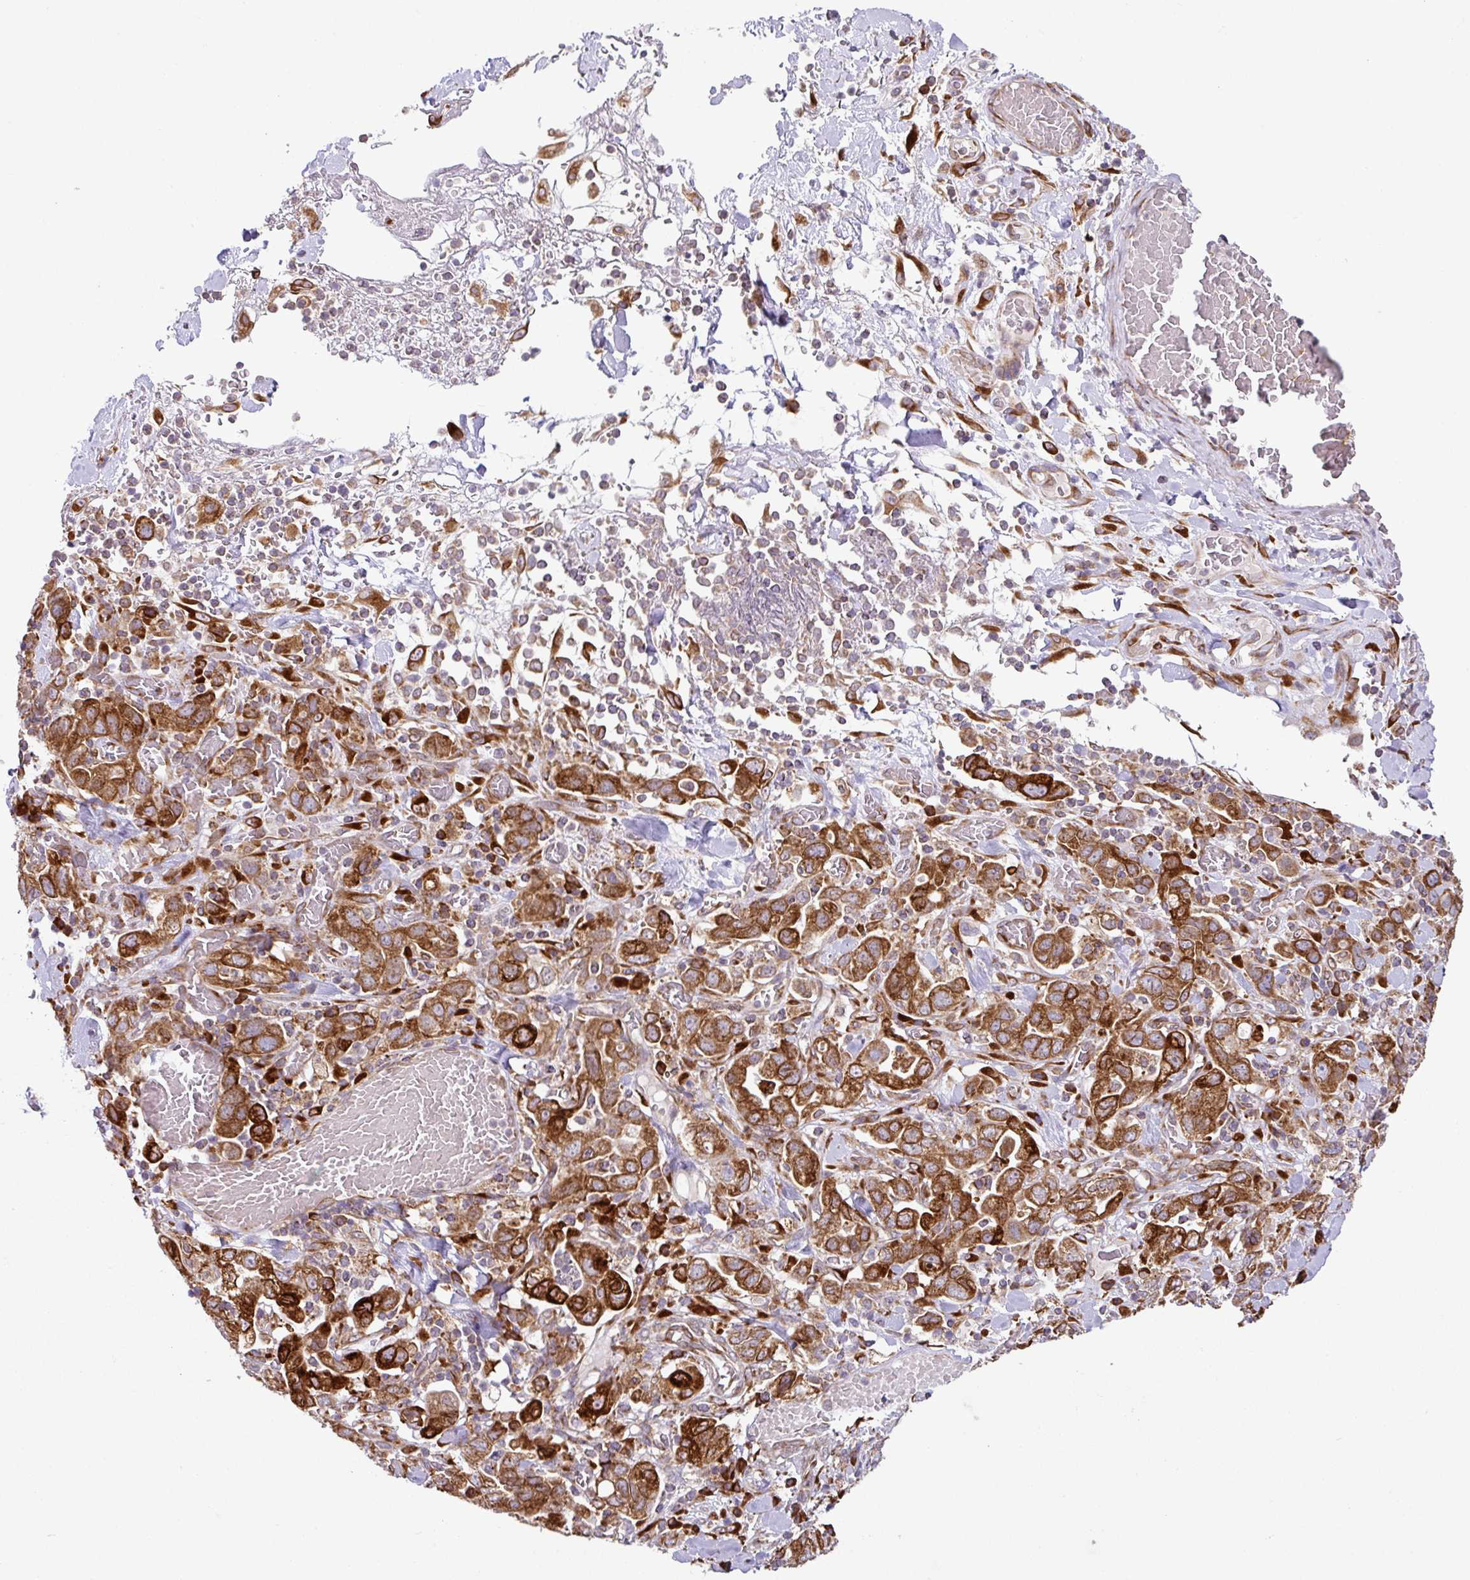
{"staining": {"intensity": "strong", "quantity": ">75%", "location": "cytoplasmic/membranous"}, "tissue": "stomach cancer", "cell_type": "Tumor cells", "image_type": "cancer", "snomed": [{"axis": "morphology", "description": "Adenocarcinoma, NOS"}, {"axis": "topography", "description": "Stomach, upper"}, {"axis": "topography", "description": "Stomach"}], "caption": "Tumor cells display high levels of strong cytoplasmic/membranous staining in about >75% of cells in stomach adenocarcinoma. (DAB = brown stain, brightfield microscopy at high magnification).", "gene": "SLC39A7", "patient": {"sex": "male", "age": 62}}